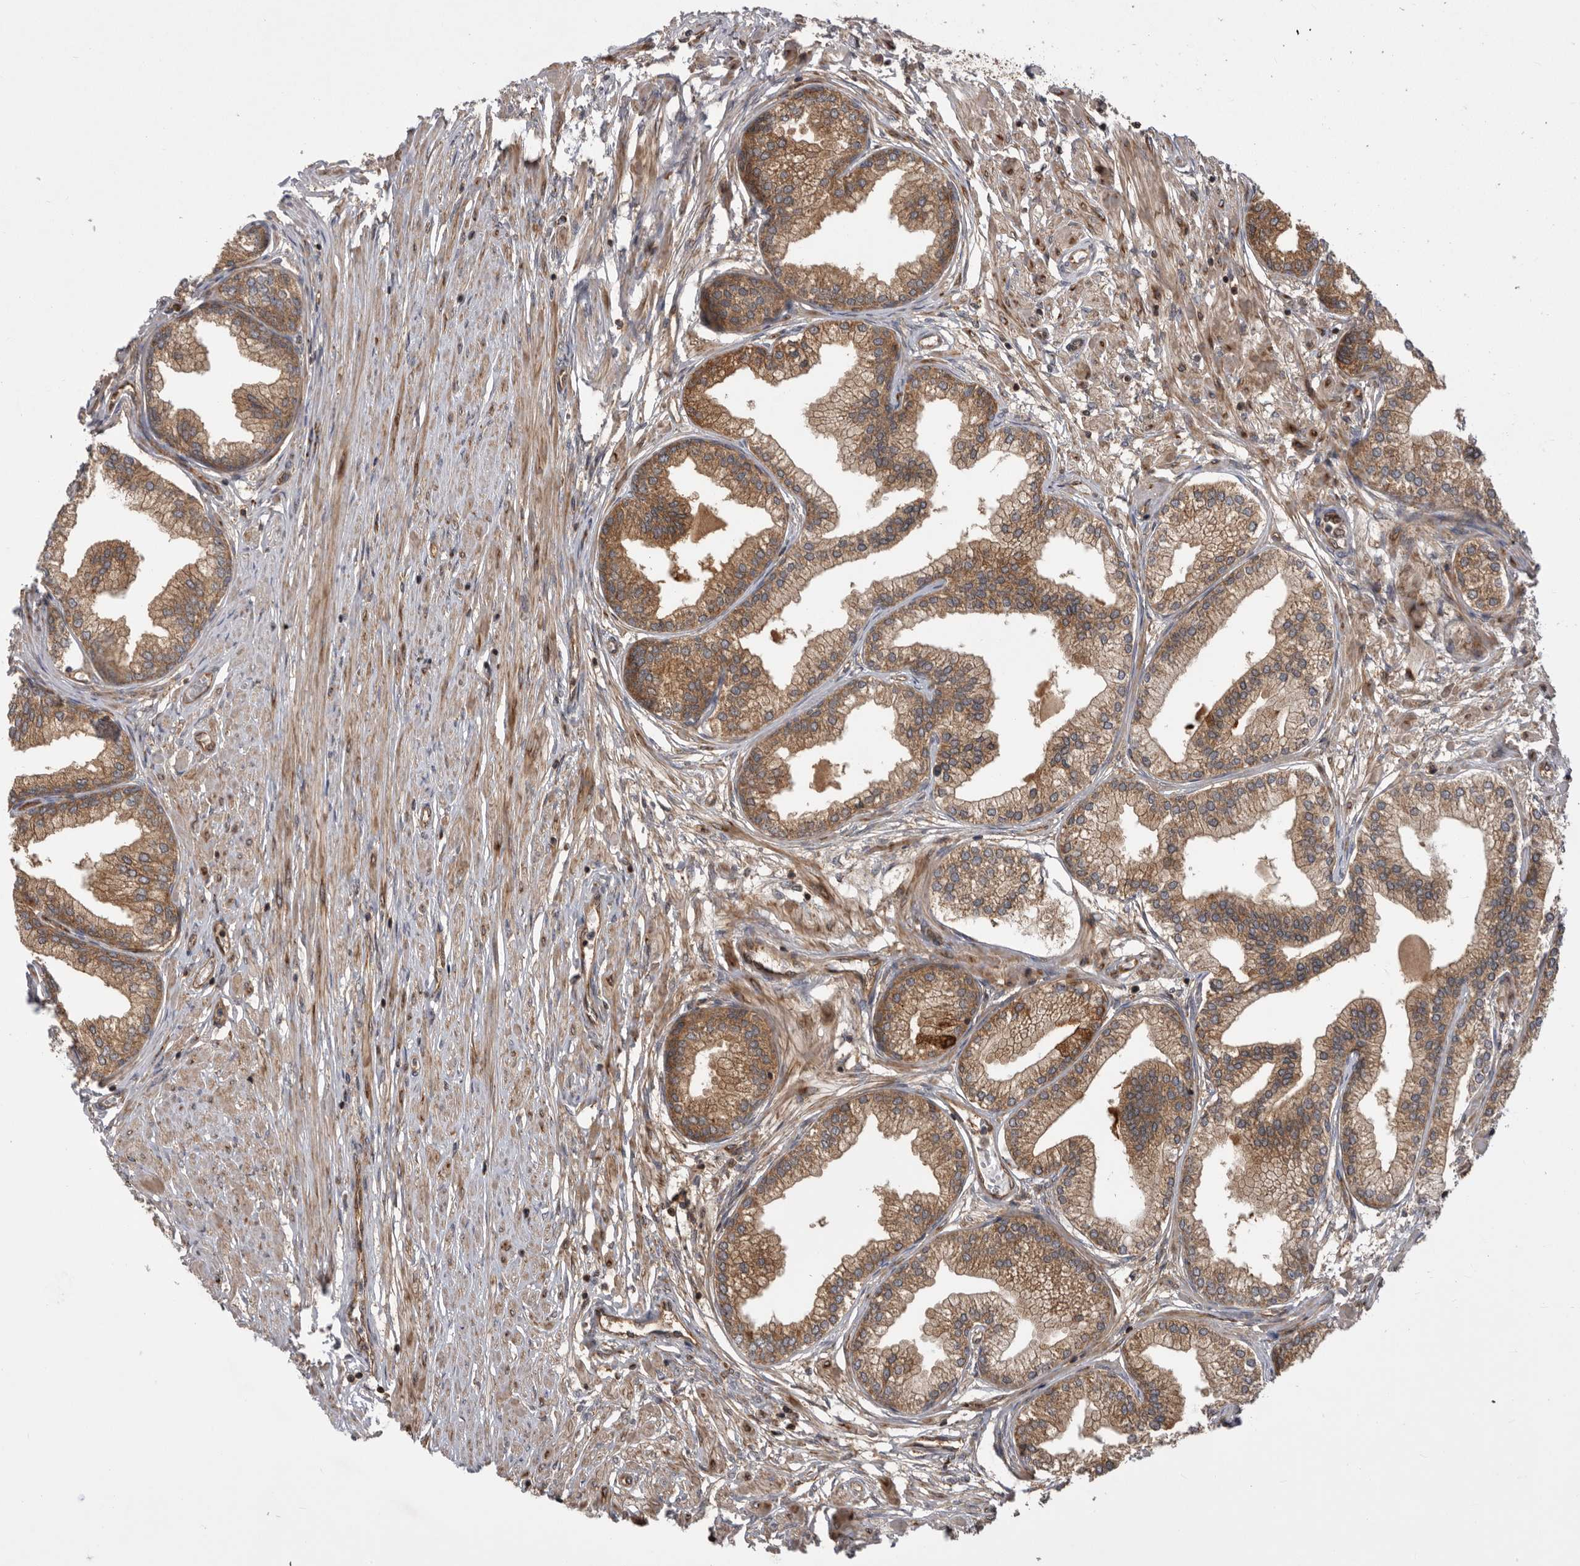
{"staining": {"intensity": "moderate", "quantity": ">75%", "location": "cytoplasmic/membranous"}, "tissue": "prostate", "cell_type": "Glandular cells", "image_type": "normal", "snomed": [{"axis": "morphology", "description": "Normal tissue, NOS"}, {"axis": "morphology", "description": "Urothelial carcinoma, Low grade"}, {"axis": "topography", "description": "Urinary bladder"}, {"axis": "topography", "description": "Prostate"}], "caption": "High-magnification brightfield microscopy of normal prostate stained with DAB (3,3'-diaminobenzidine) (brown) and counterstained with hematoxylin (blue). glandular cells exhibit moderate cytoplasmic/membranous staining is present in about>75% of cells. (DAB (3,3'-diaminobenzidine) IHC with brightfield microscopy, high magnification).", "gene": "DHDDS", "patient": {"sex": "male", "age": 60}}